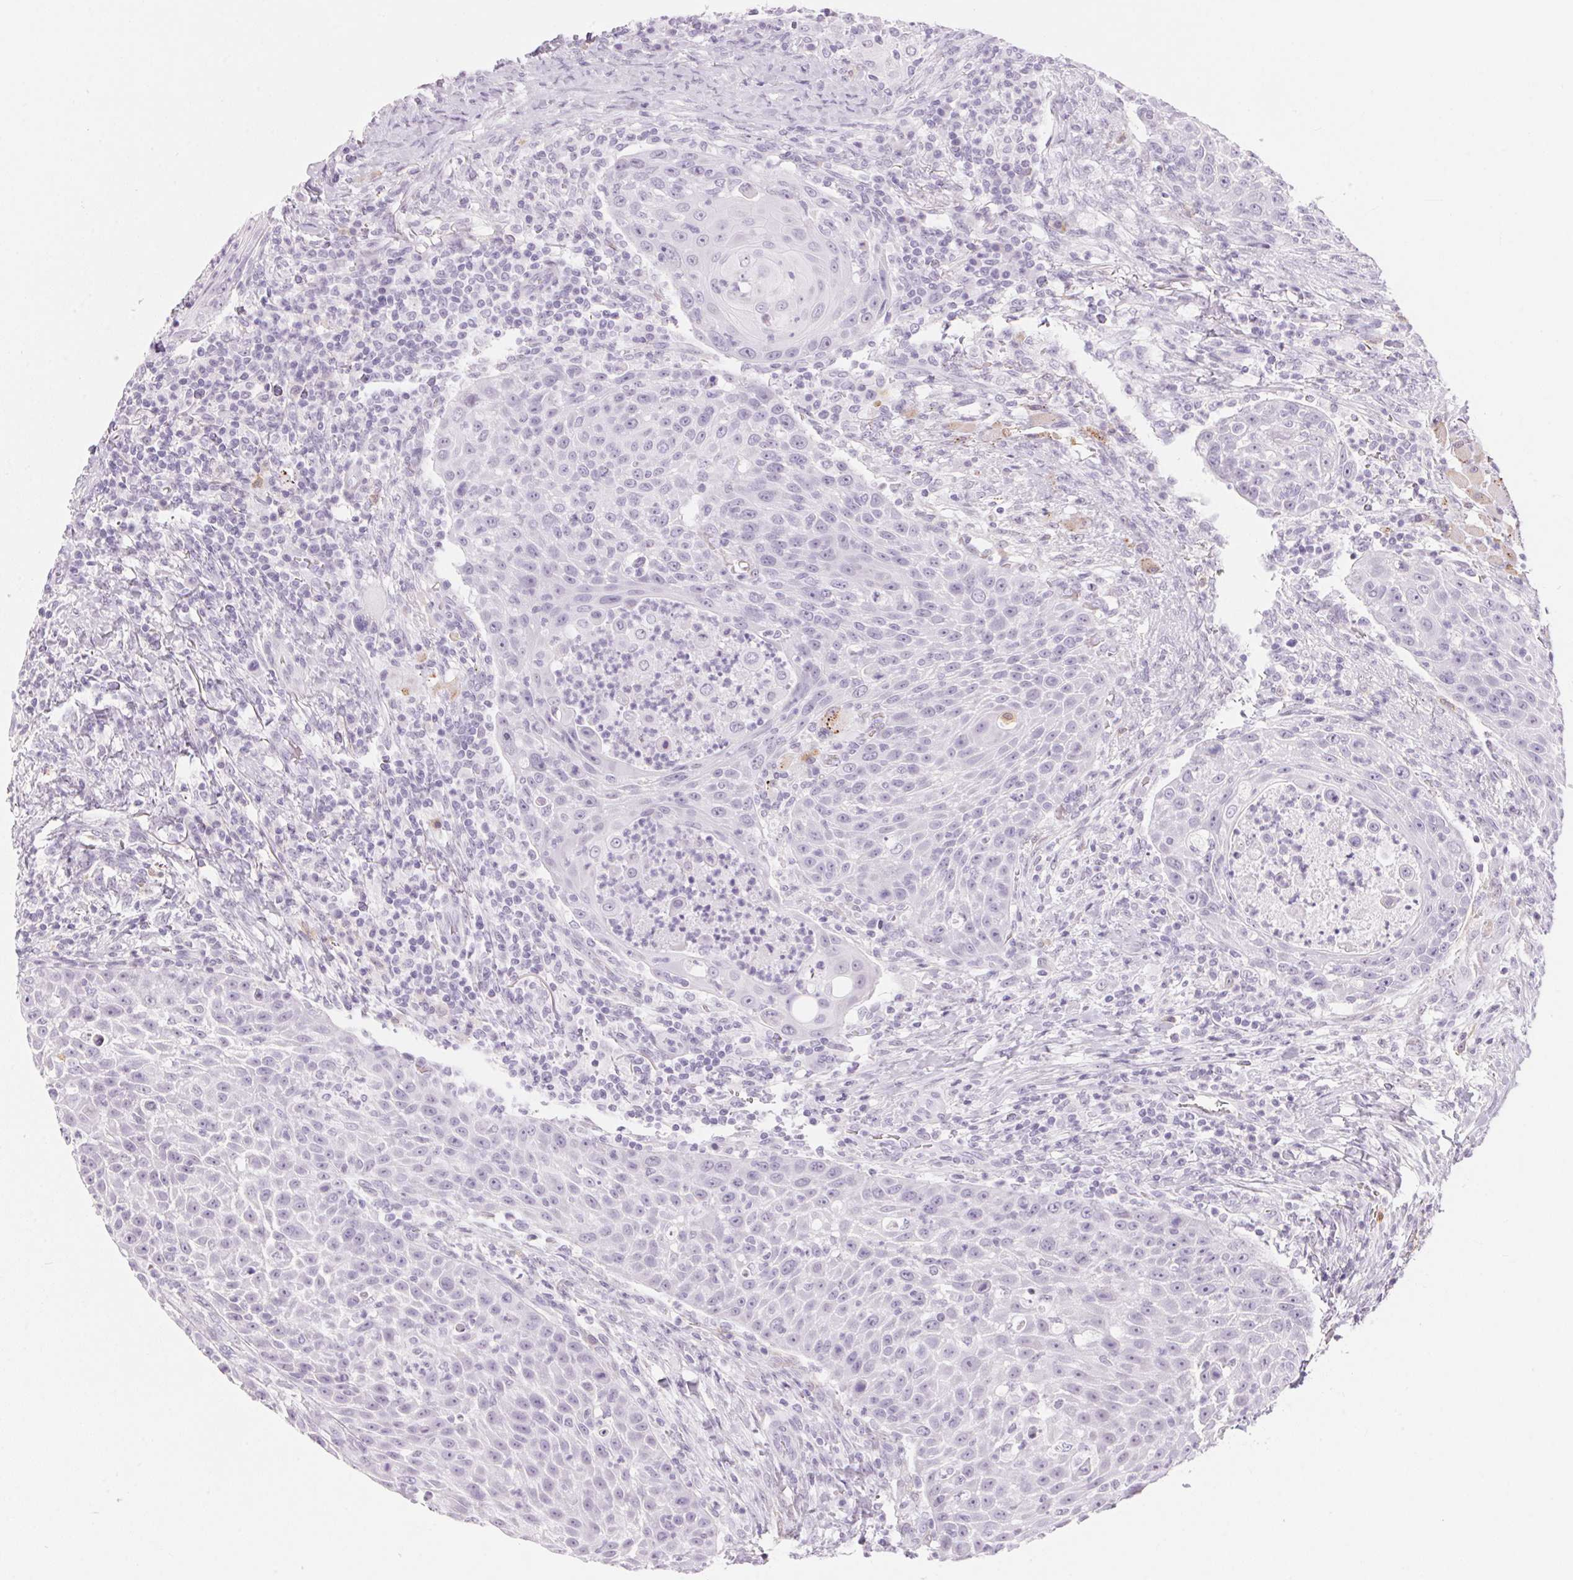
{"staining": {"intensity": "negative", "quantity": "none", "location": "none"}, "tissue": "head and neck cancer", "cell_type": "Tumor cells", "image_type": "cancer", "snomed": [{"axis": "morphology", "description": "Squamous cell carcinoma, NOS"}, {"axis": "topography", "description": "Head-Neck"}], "caption": "An immunohistochemistry (IHC) image of head and neck cancer is shown. There is no staining in tumor cells of head and neck cancer.", "gene": "CADPS", "patient": {"sex": "male", "age": 69}}